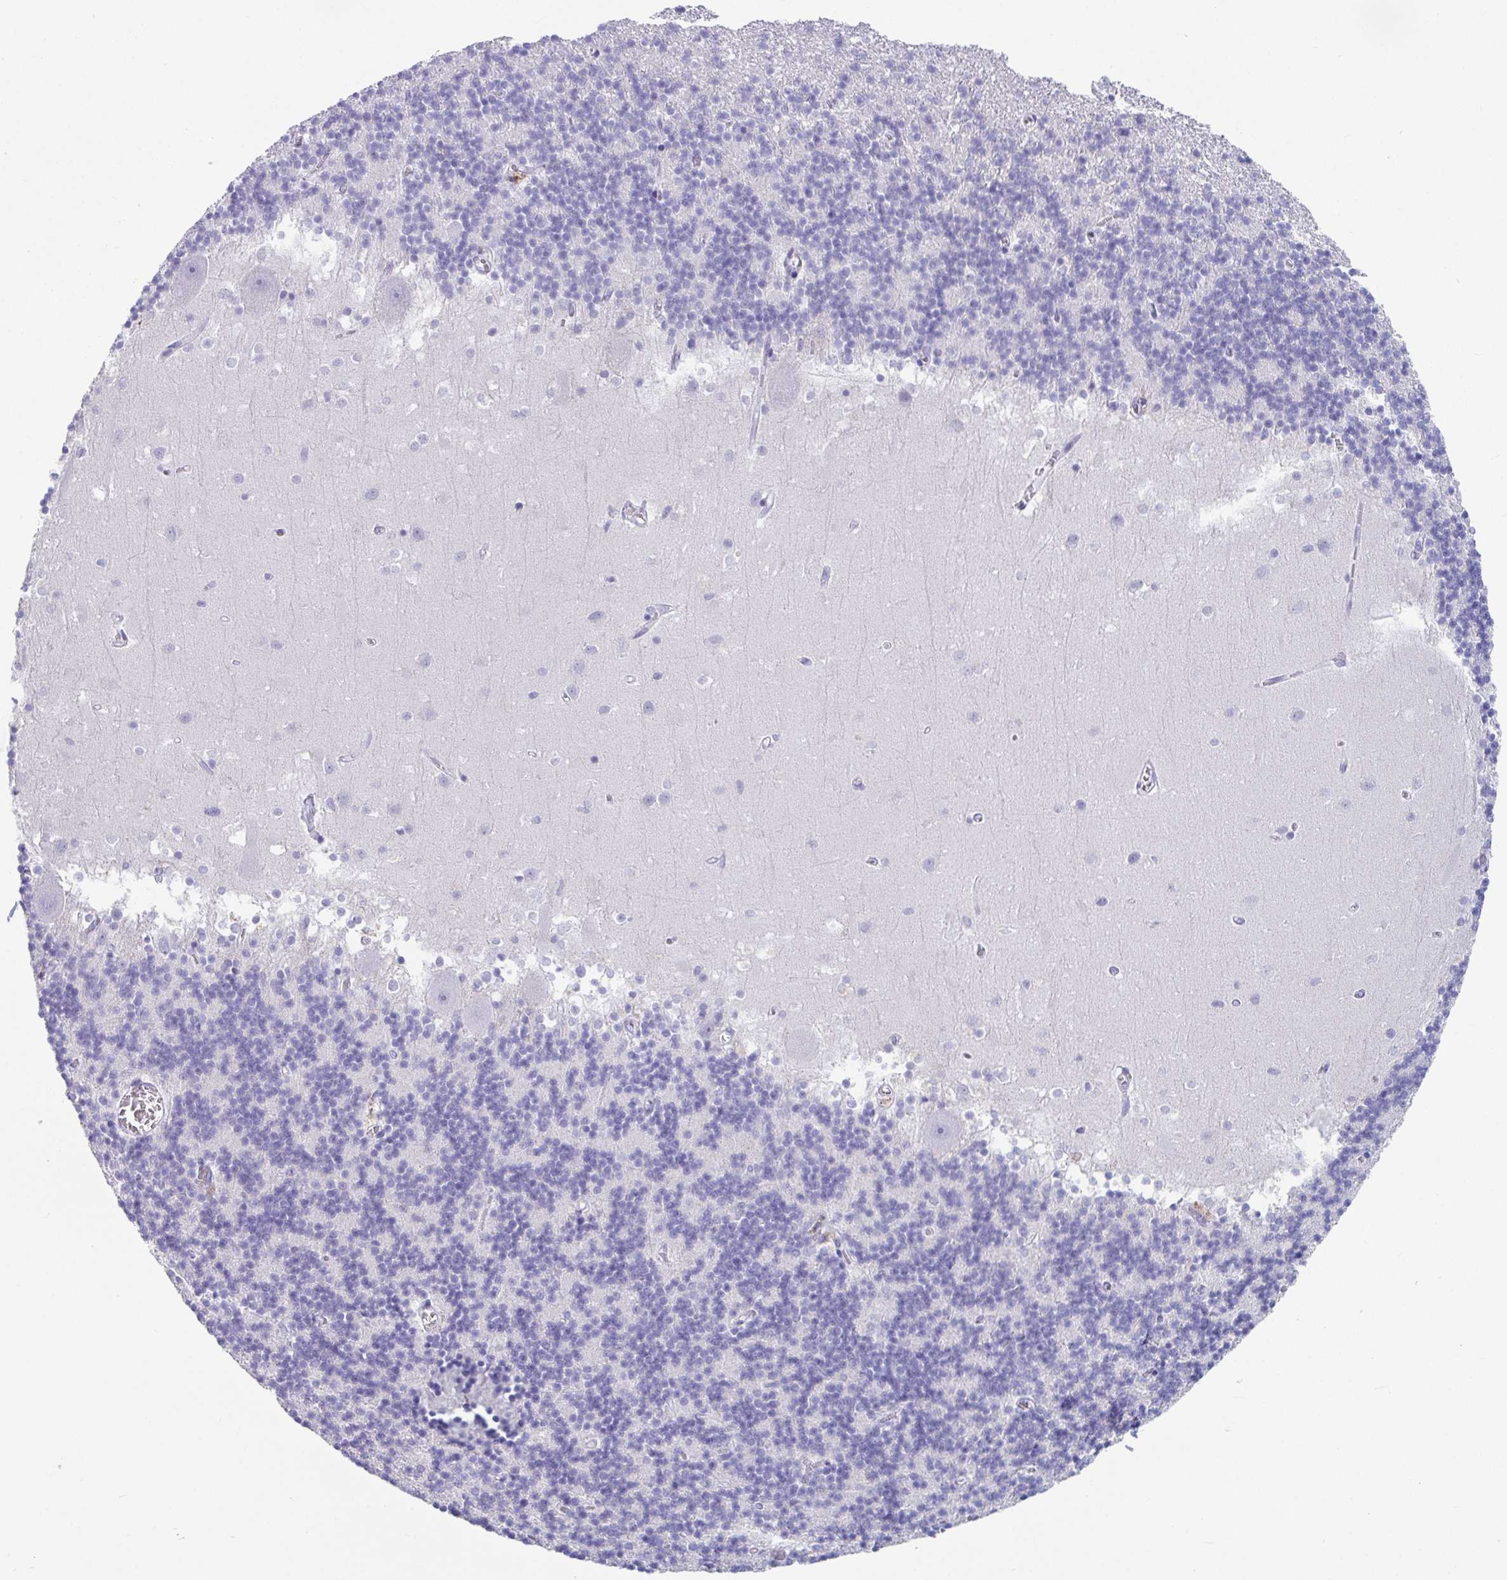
{"staining": {"intensity": "negative", "quantity": "none", "location": "none"}, "tissue": "cerebellum", "cell_type": "Cells in granular layer", "image_type": "normal", "snomed": [{"axis": "morphology", "description": "Normal tissue, NOS"}, {"axis": "topography", "description": "Cerebellum"}], "caption": "Immunohistochemistry of normal cerebellum reveals no expression in cells in granular layer.", "gene": "PLA2G1B", "patient": {"sex": "male", "age": 54}}